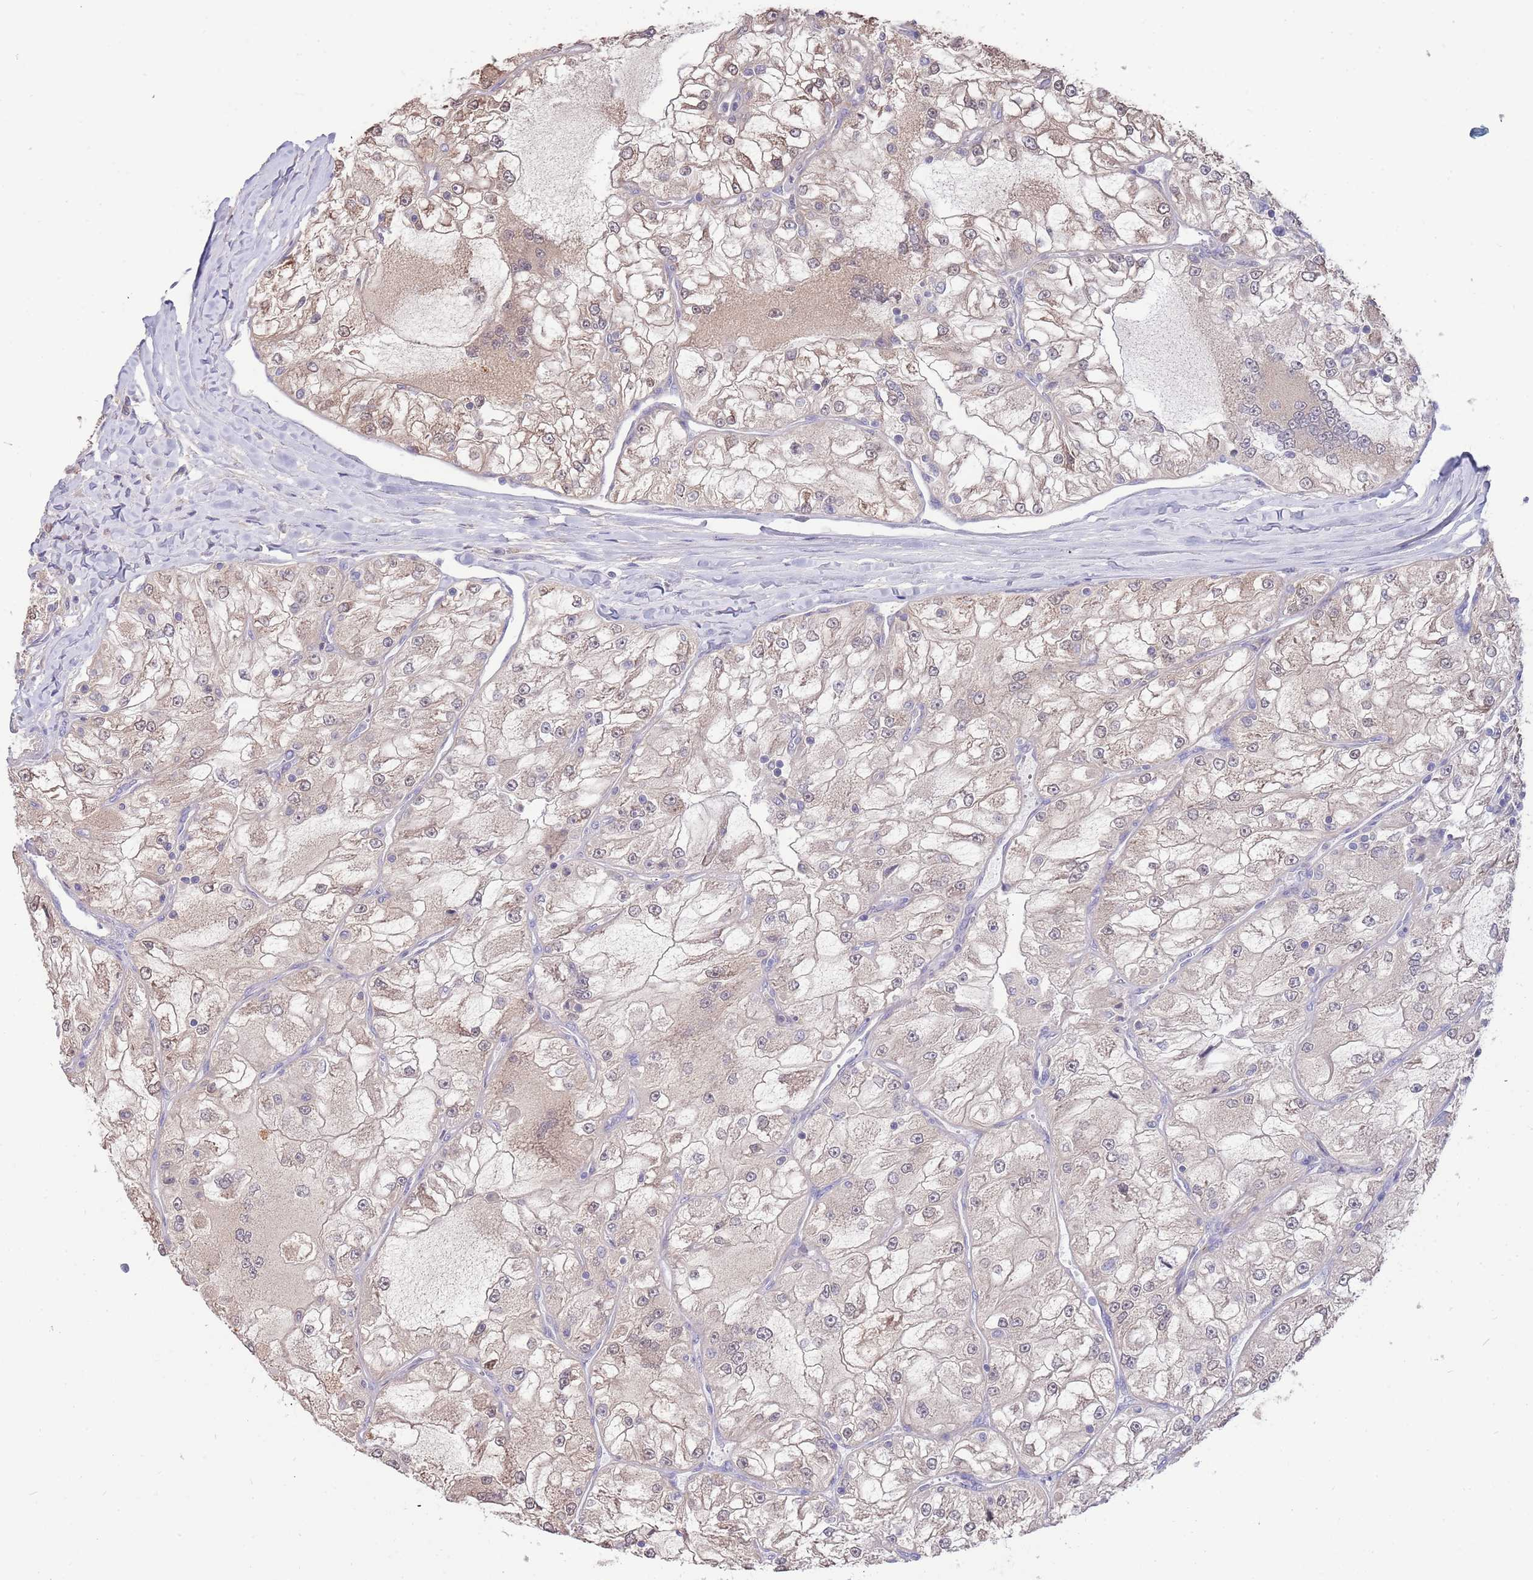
{"staining": {"intensity": "weak", "quantity": ">75%", "location": "cytoplasmic/membranous,nuclear"}, "tissue": "renal cancer", "cell_type": "Tumor cells", "image_type": "cancer", "snomed": [{"axis": "morphology", "description": "Adenocarcinoma, NOS"}, {"axis": "topography", "description": "Kidney"}], "caption": "Immunohistochemical staining of human renal adenocarcinoma exhibits low levels of weak cytoplasmic/membranous and nuclear staining in approximately >75% of tumor cells. (DAB (3,3'-diaminobenzidine) IHC, brown staining for protein, blue staining for nuclei).", "gene": "AP5S1", "patient": {"sex": "female", "age": 72}}